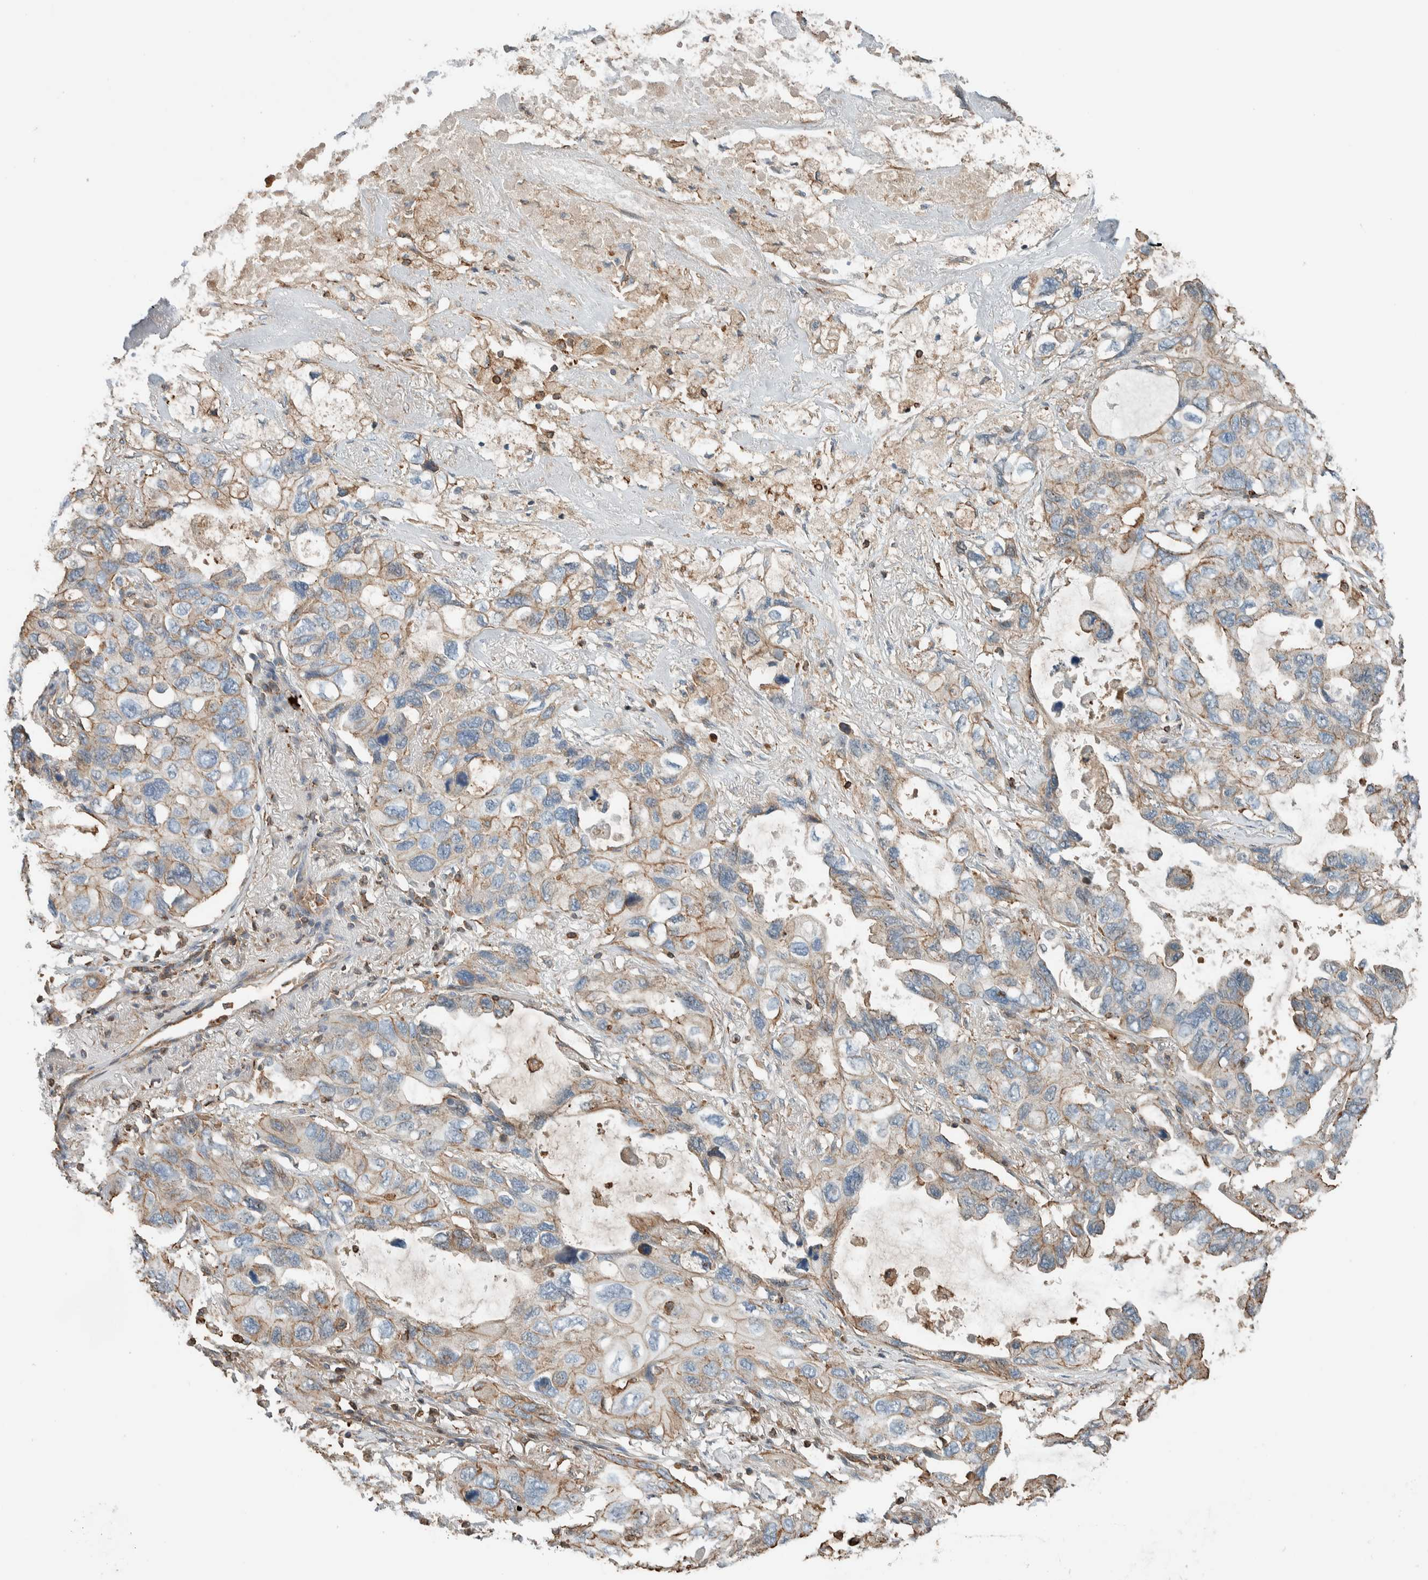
{"staining": {"intensity": "negative", "quantity": "none", "location": "none"}, "tissue": "lung cancer", "cell_type": "Tumor cells", "image_type": "cancer", "snomed": [{"axis": "morphology", "description": "Squamous cell carcinoma, NOS"}, {"axis": "topography", "description": "Lung"}], "caption": "Immunohistochemistry (IHC) photomicrograph of squamous cell carcinoma (lung) stained for a protein (brown), which displays no expression in tumor cells. (DAB IHC, high magnification).", "gene": "CTBP2", "patient": {"sex": "female", "age": 73}}